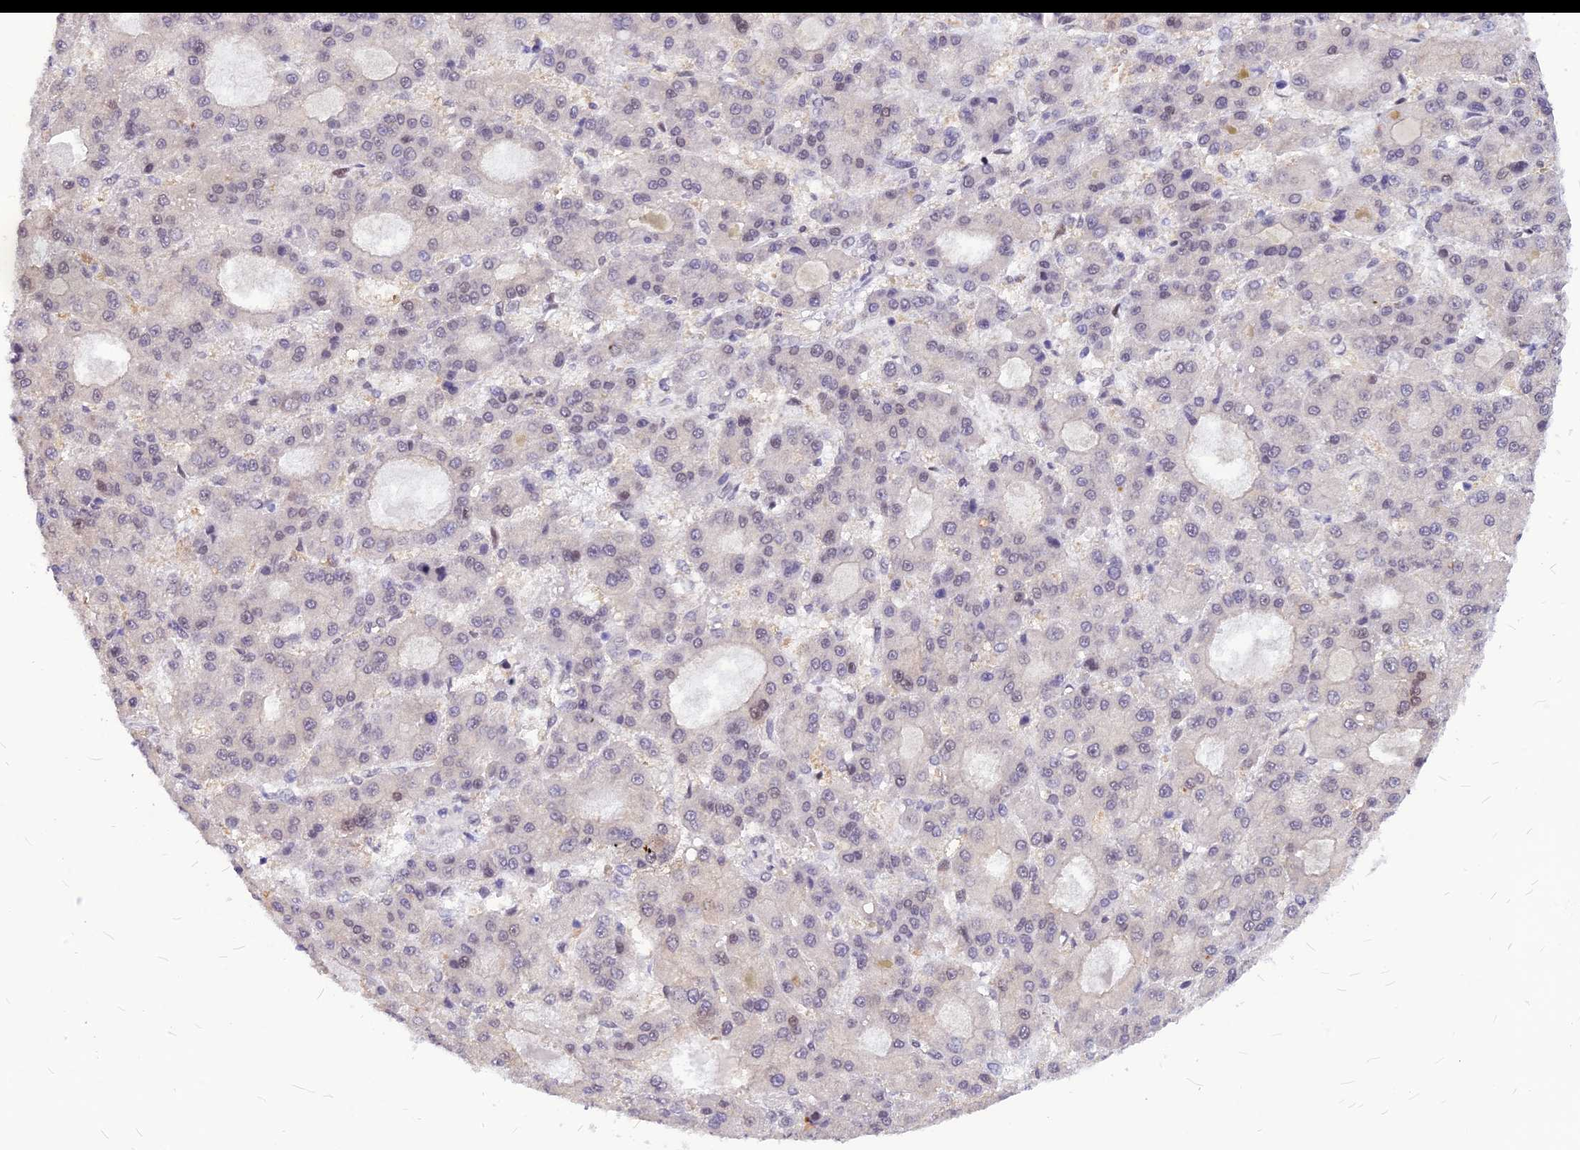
{"staining": {"intensity": "weak", "quantity": "<25%", "location": "nuclear"}, "tissue": "liver cancer", "cell_type": "Tumor cells", "image_type": "cancer", "snomed": [{"axis": "morphology", "description": "Carcinoma, Hepatocellular, NOS"}, {"axis": "topography", "description": "Liver"}], "caption": "Protein analysis of liver hepatocellular carcinoma displays no significant staining in tumor cells.", "gene": "KCTD13", "patient": {"sex": "male", "age": 70}}